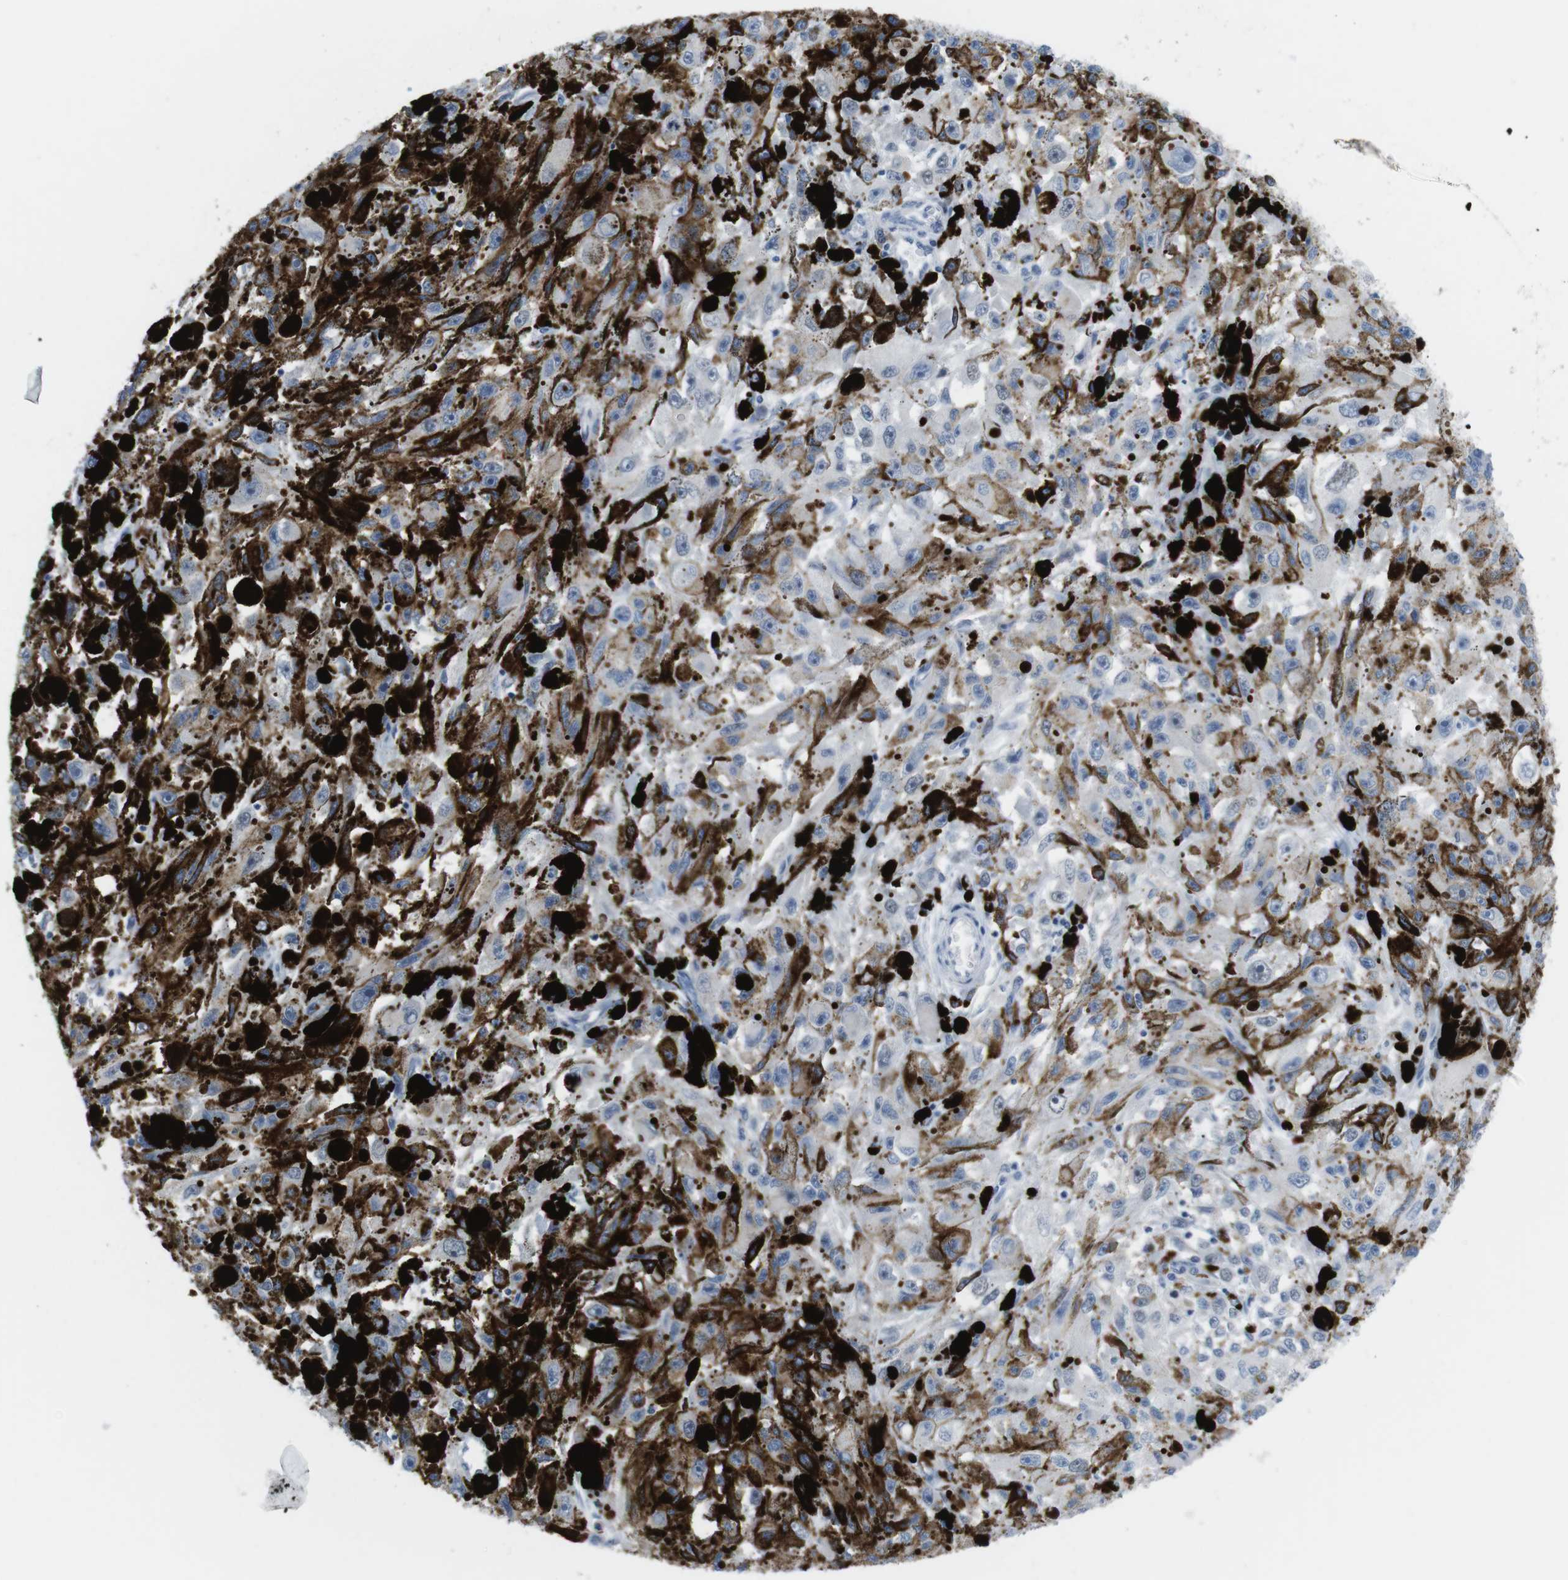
{"staining": {"intensity": "negative", "quantity": "none", "location": "none"}, "tissue": "melanoma", "cell_type": "Tumor cells", "image_type": "cancer", "snomed": [{"axis": "morphology", "description": "Malignant melanoma, NOS"}, {"axis": "topography", "description": "Skin"}], "caption": "The image shows no staining of tumor cells in melanoma.", "gene": "CHAF1A", "patient": {"sex": "female", "age": 104}}